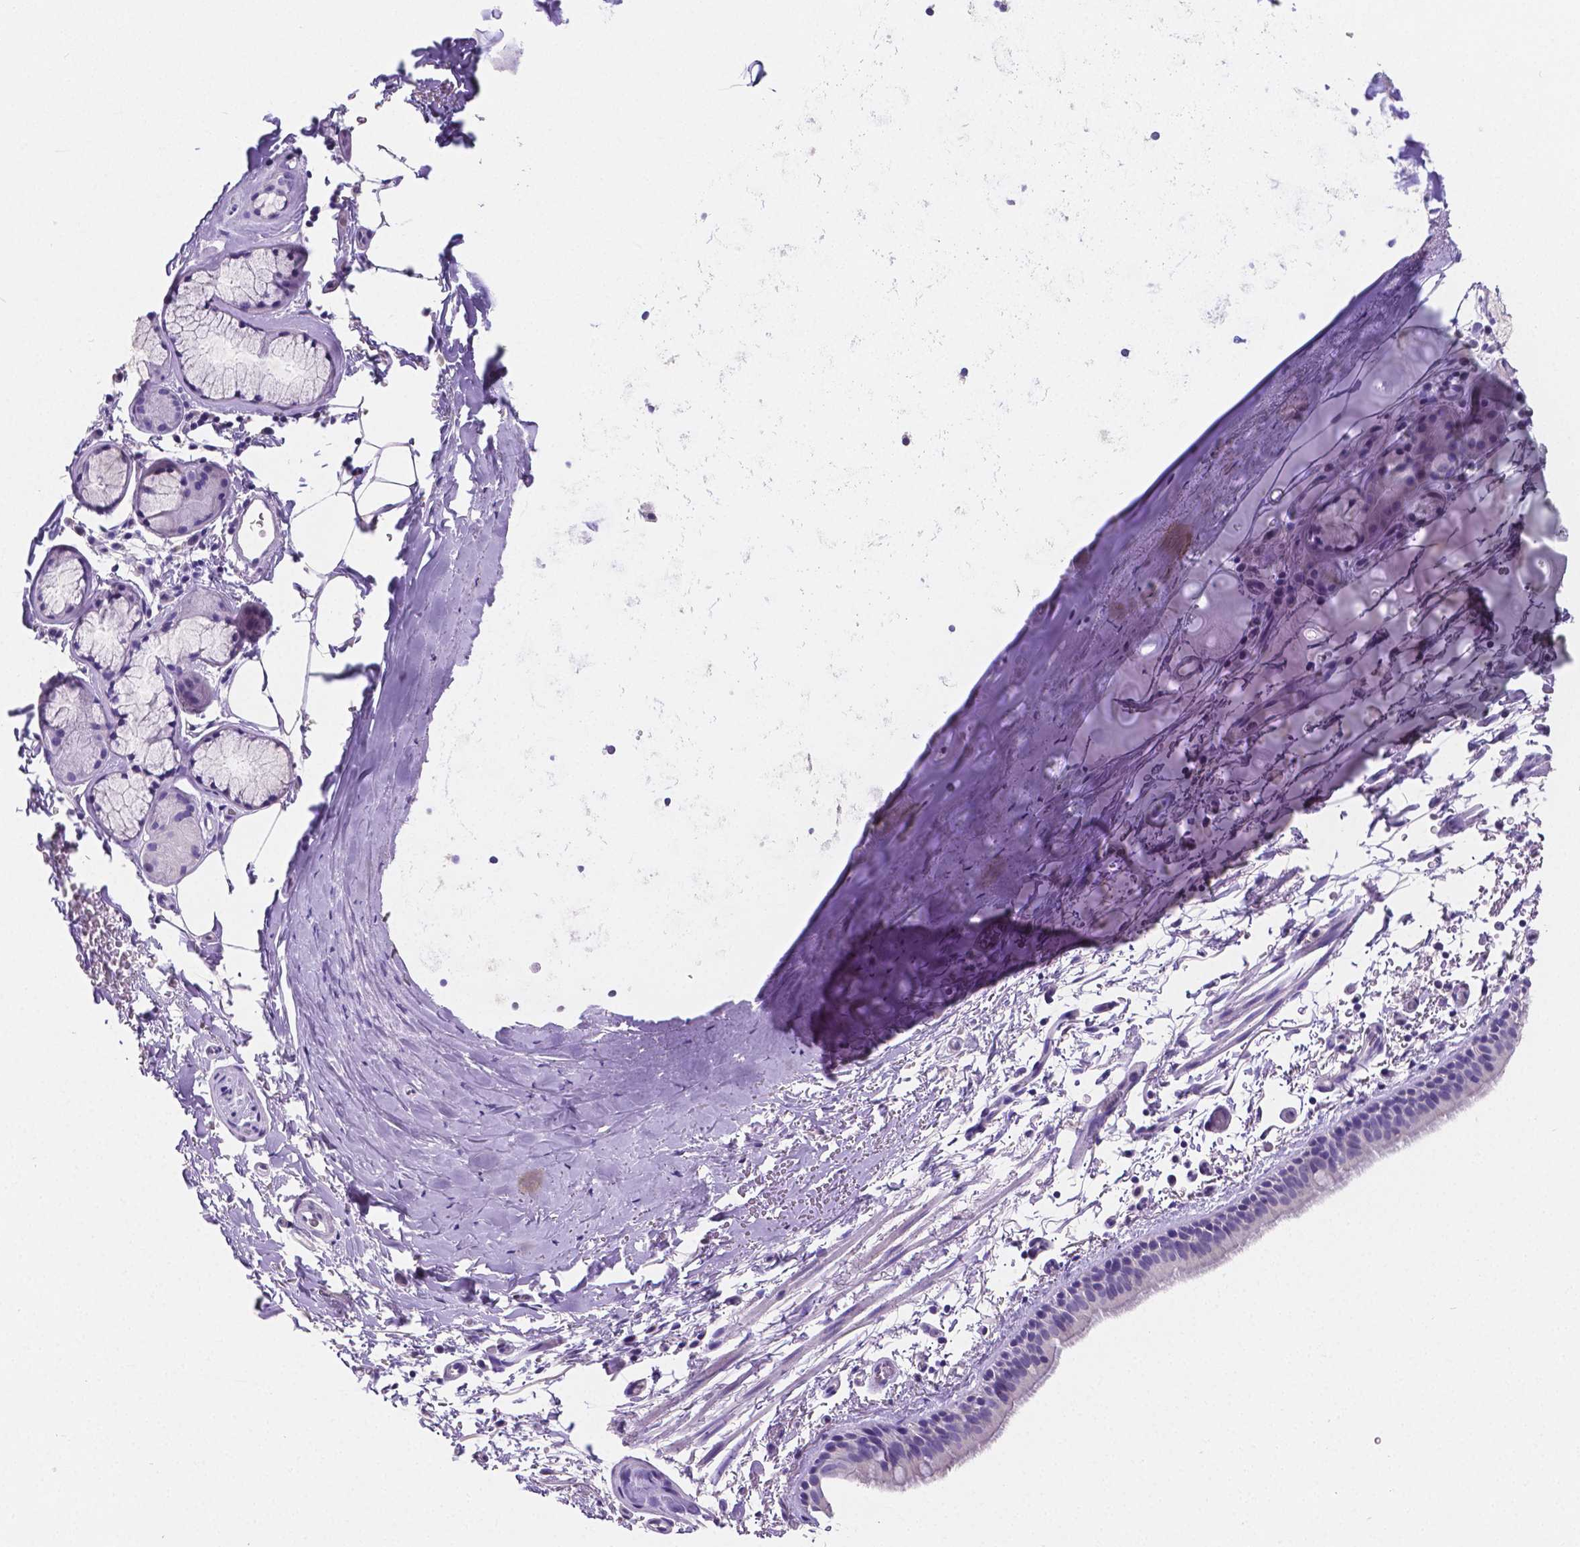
{"staining": {"intensity": "negative", "quantity": "none", "location": "none"}, "tissue": "bronchus", "cell_type": "Respiratory epithelial cells", "image_type": "normal", "snomed": [{"axis": "morphology", "description": "Normal tissue, NOS"}, {"axis": "topography", "description": "Bronchus"}], "caption": "Immunohistochemistry (IHC) histopathology image of benign bronchus stained for a protein (brown), which shows no staining in respiratory epithelial cells. The staining was performed using DAB (3,3'-diaminobenzidine) to visualize the protein expression in brown, while the nuclei were stained in blue with hematoxylin (Magnification: 20x).", "gene": "SATB2", "patient": {"sex": "female", "age": 61}}